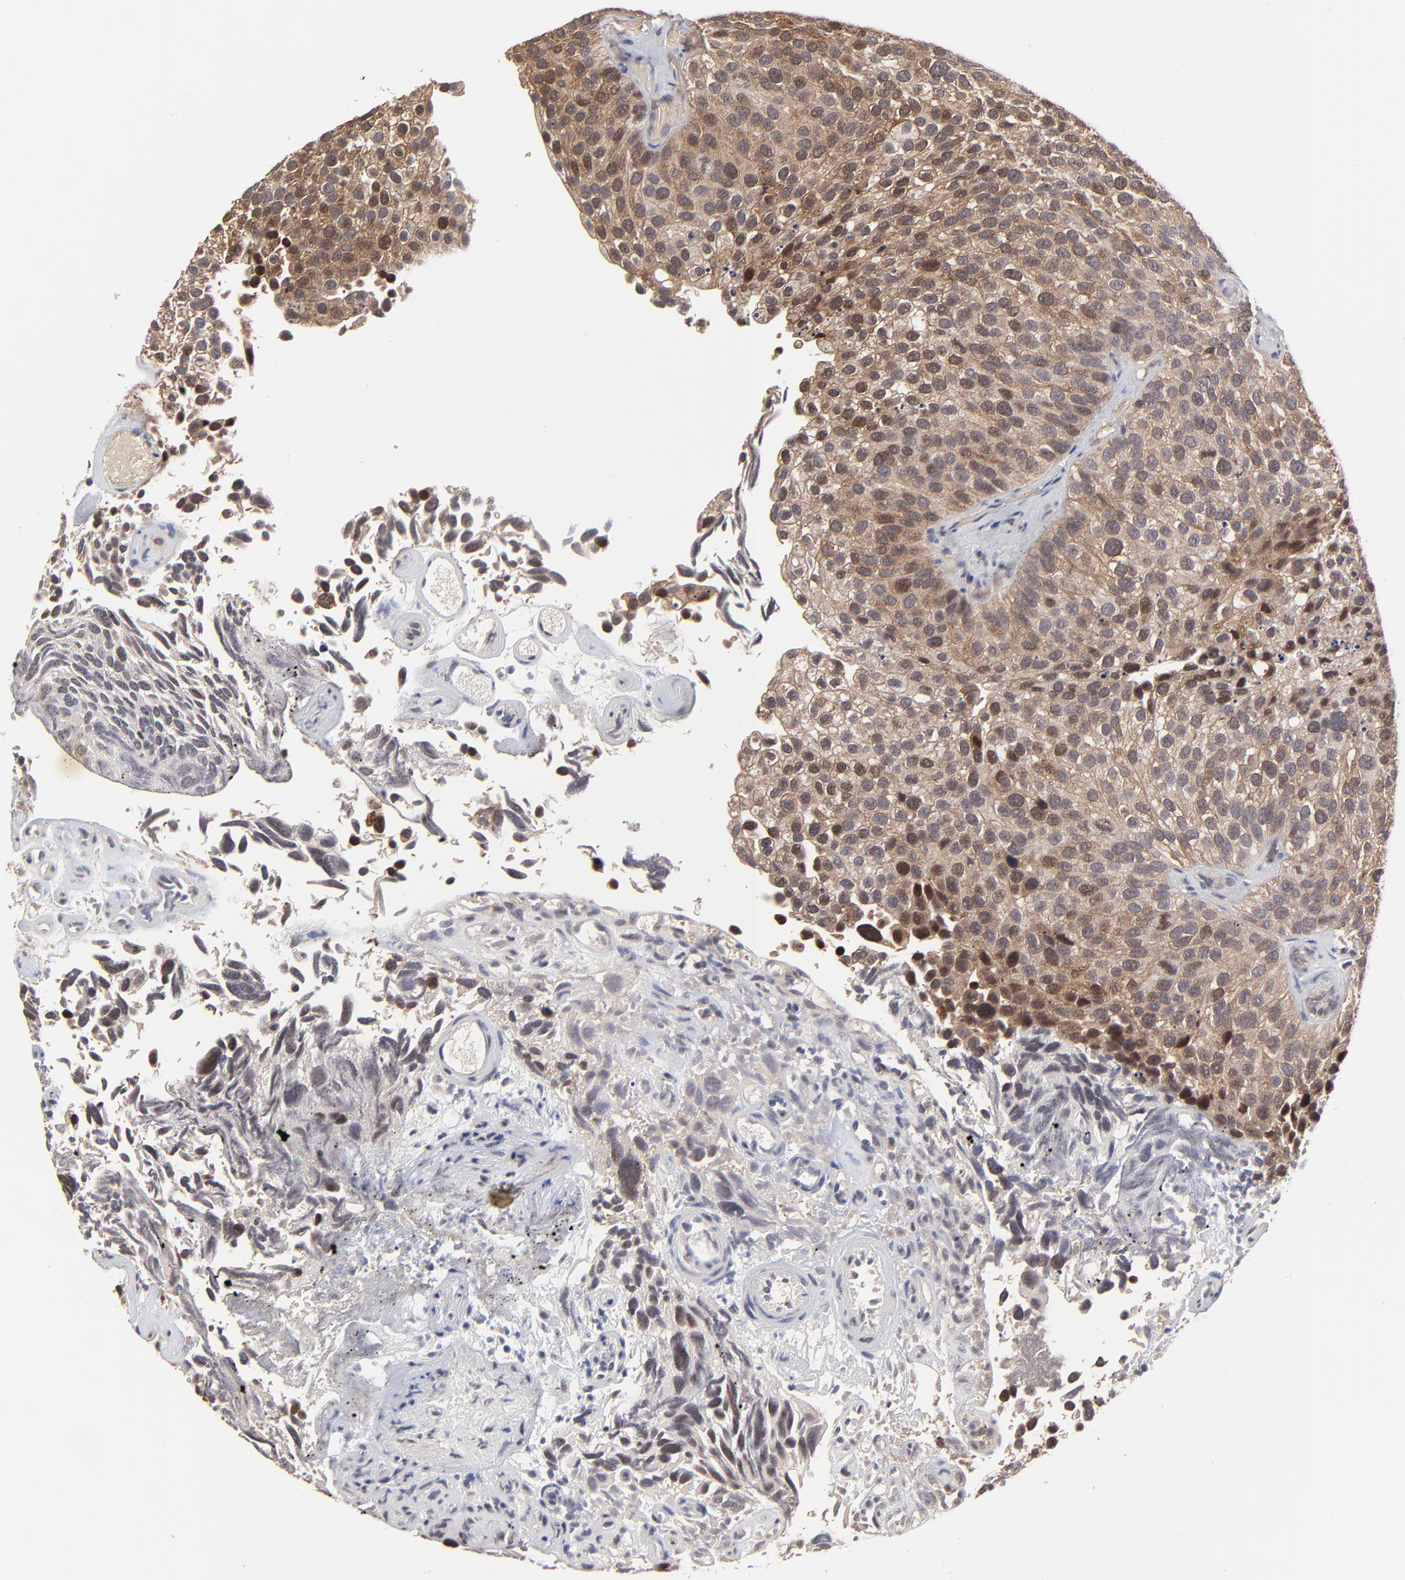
{"staining": {"intensity": "moderate", "quantity": ">75%", "location": "cytoplasmic/membranous"}, "tissue": "urothelial cancer", "cell_type": "Tumor cells", "image_type": "cancer", "snomed": [{"axis": "morphology", "description": "Urothelial carcinoma, High grade"}, {"axis": "topography", "description": "Urinary bladder"}], "caption": "Immunohistochemical staining of human urothelial cancer displays medium levels of moderate cytoplasmic/membranous protein staining in about >75% of tumor cells.", "gene": "FRMD8", "patient": {"sex": "male", "age": 72}}